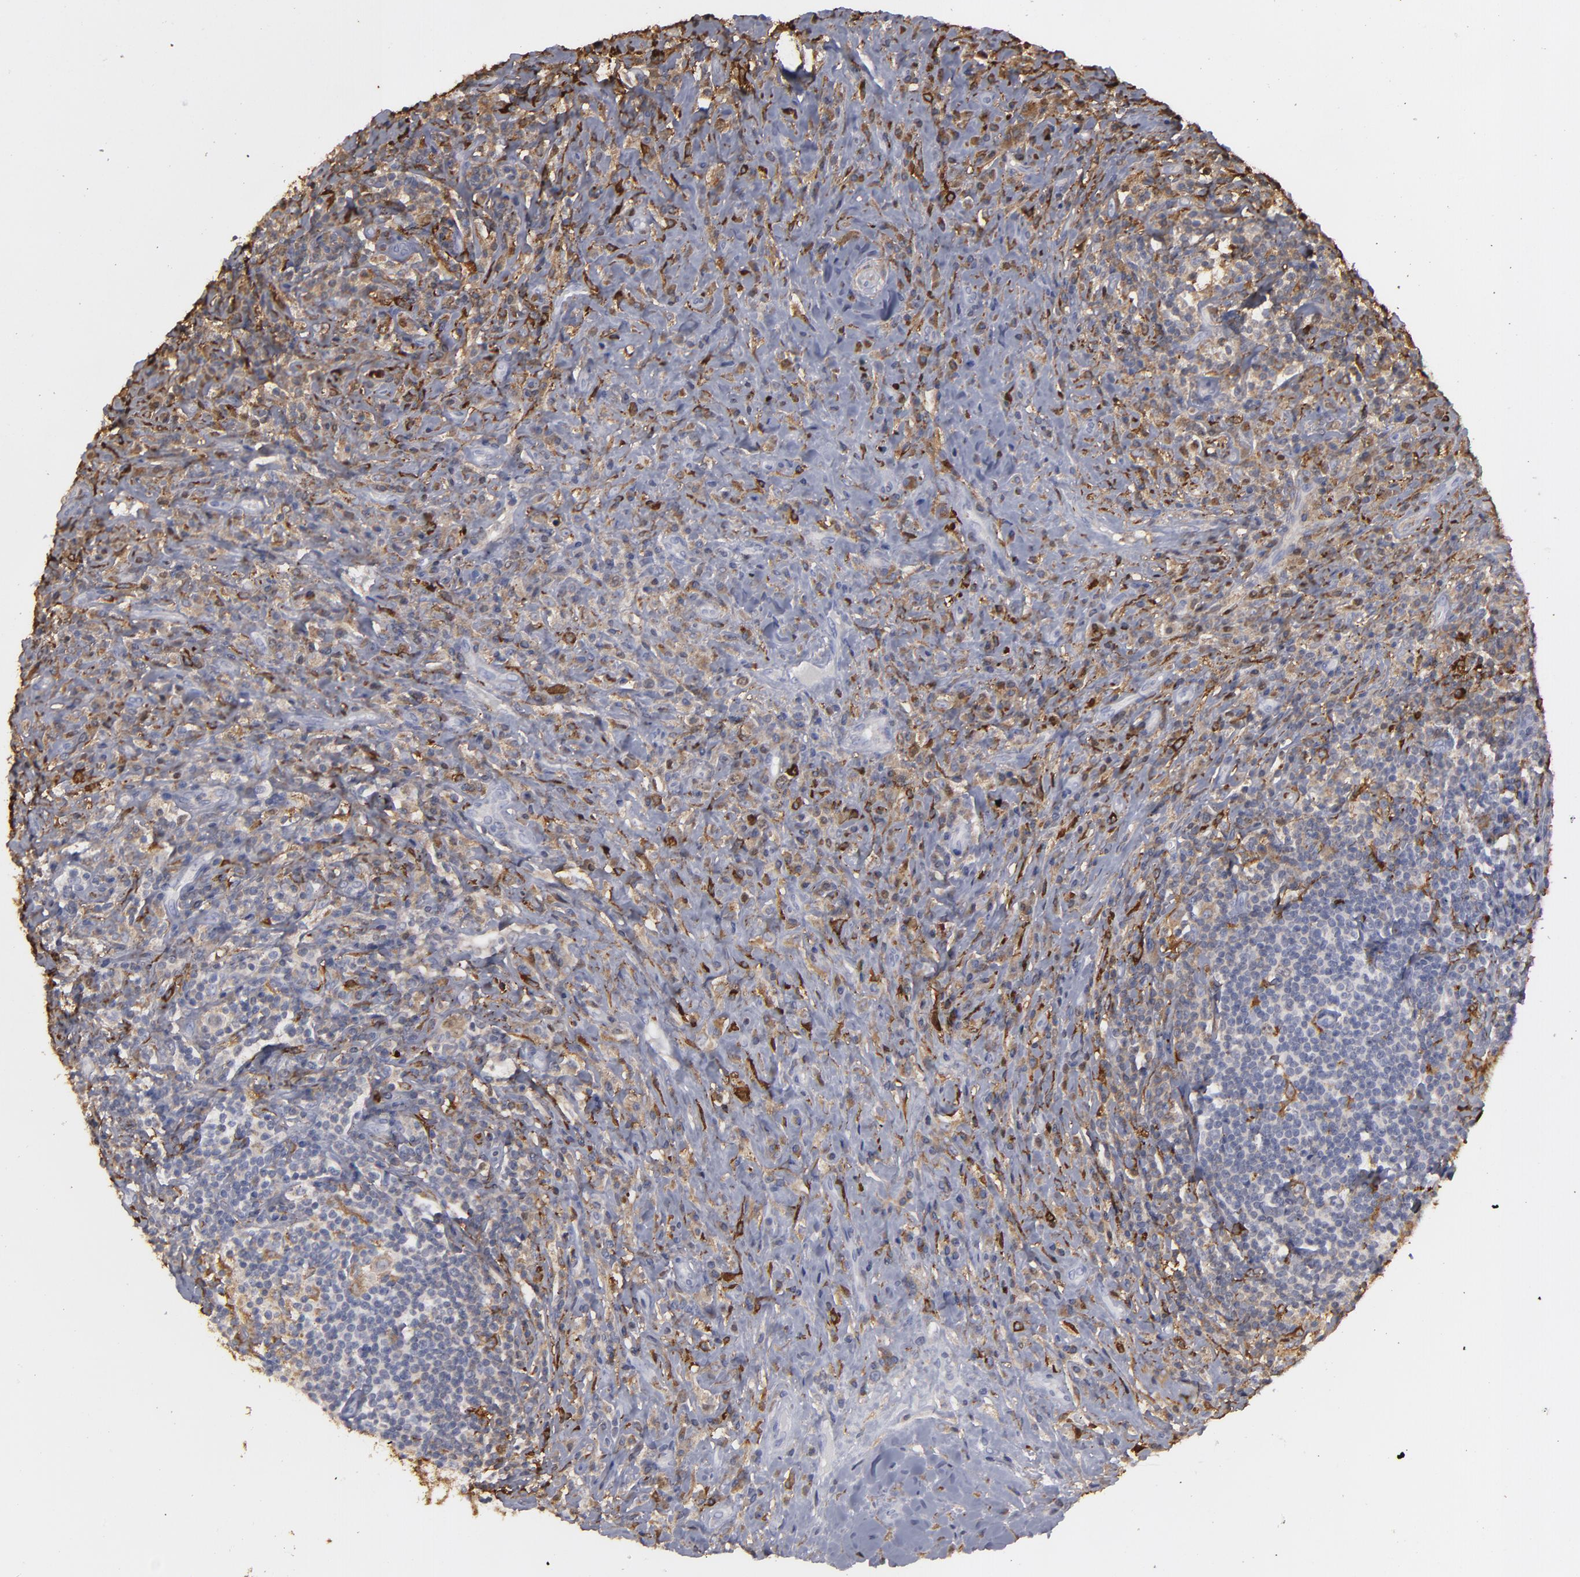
{"staining": {"intensity": "moderate", "quantity": "25%-75%", "location": "cytoplasmic/membranous"}, "tissue": "lymphoma", "cell_type": "Tumor cells", "image_type": "cancer", "snomed": [{"axis": "morphology", "description": "Hodgkin's disease, NOS"}, {"axis": "topography", "description": "Lymph node"}], "caption": "Hodgkin's disease stained with DAB (3,3'-diaminobenzidine) IHC exhibits medium levels of moderate cytoplasmic/membranous positivity in approximately 25%-75% of tumor cells.", "gene": "ODC1", "patient": {"sex": "female", "age": 25}}